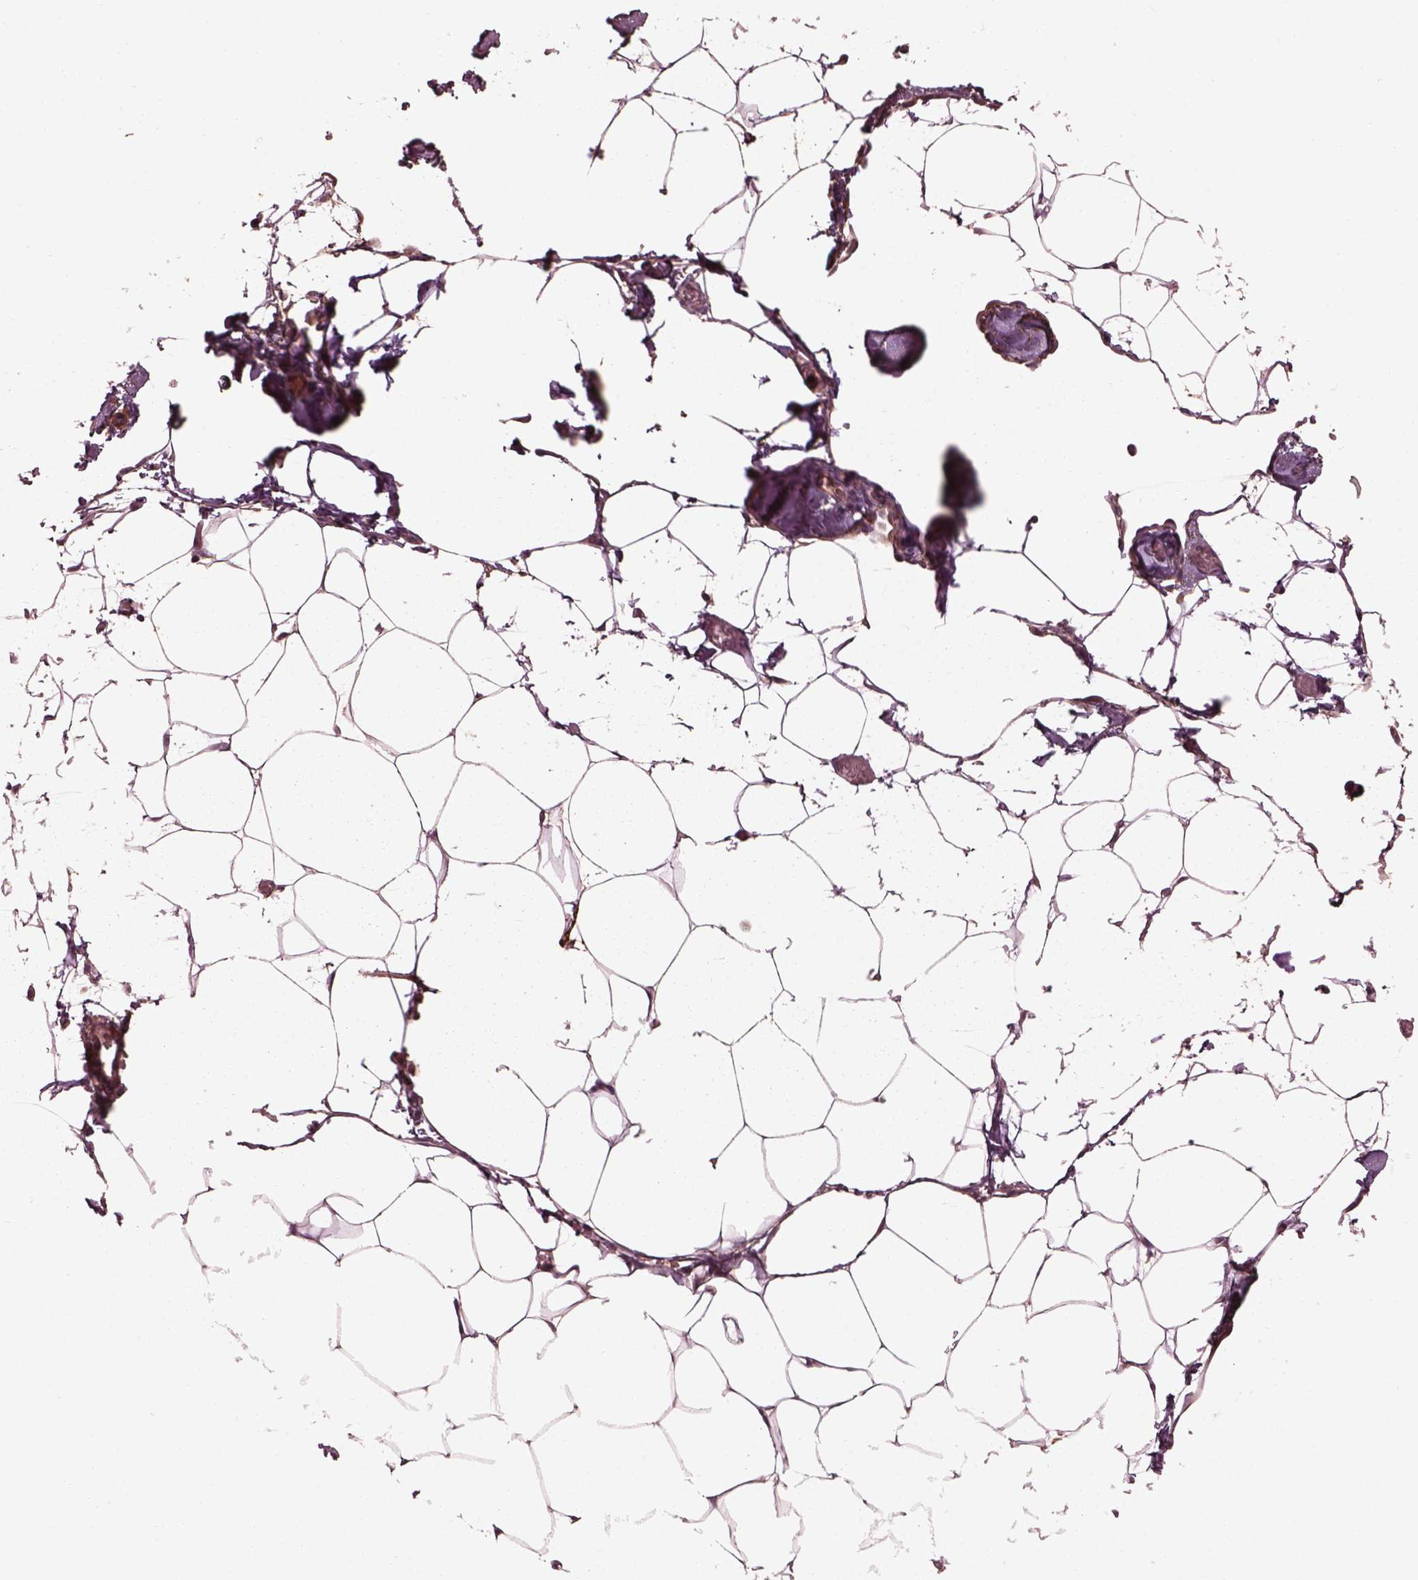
{"staining": {"intensity": "negative", "quantity": "none", "location": "none"}, "tissue": "adipose tissue", "cell_type": "Adipocytes", "image_type": "normal", "snomed": [{"axis": "morphology", "description": "Normal tissue, NOS"}, {"axis": "topography", "description": "Adipose tissue"}], "caption": "Adipocytes are negative for brown protein staining in benign adipose tissue. (DAB (3,3'-diaminobenzidine) immunohistochemistry visualized using brightfield microscopy, high magnification).", "gene": "EFEMP1", "patient": {"sex": "male", "age": 57}}